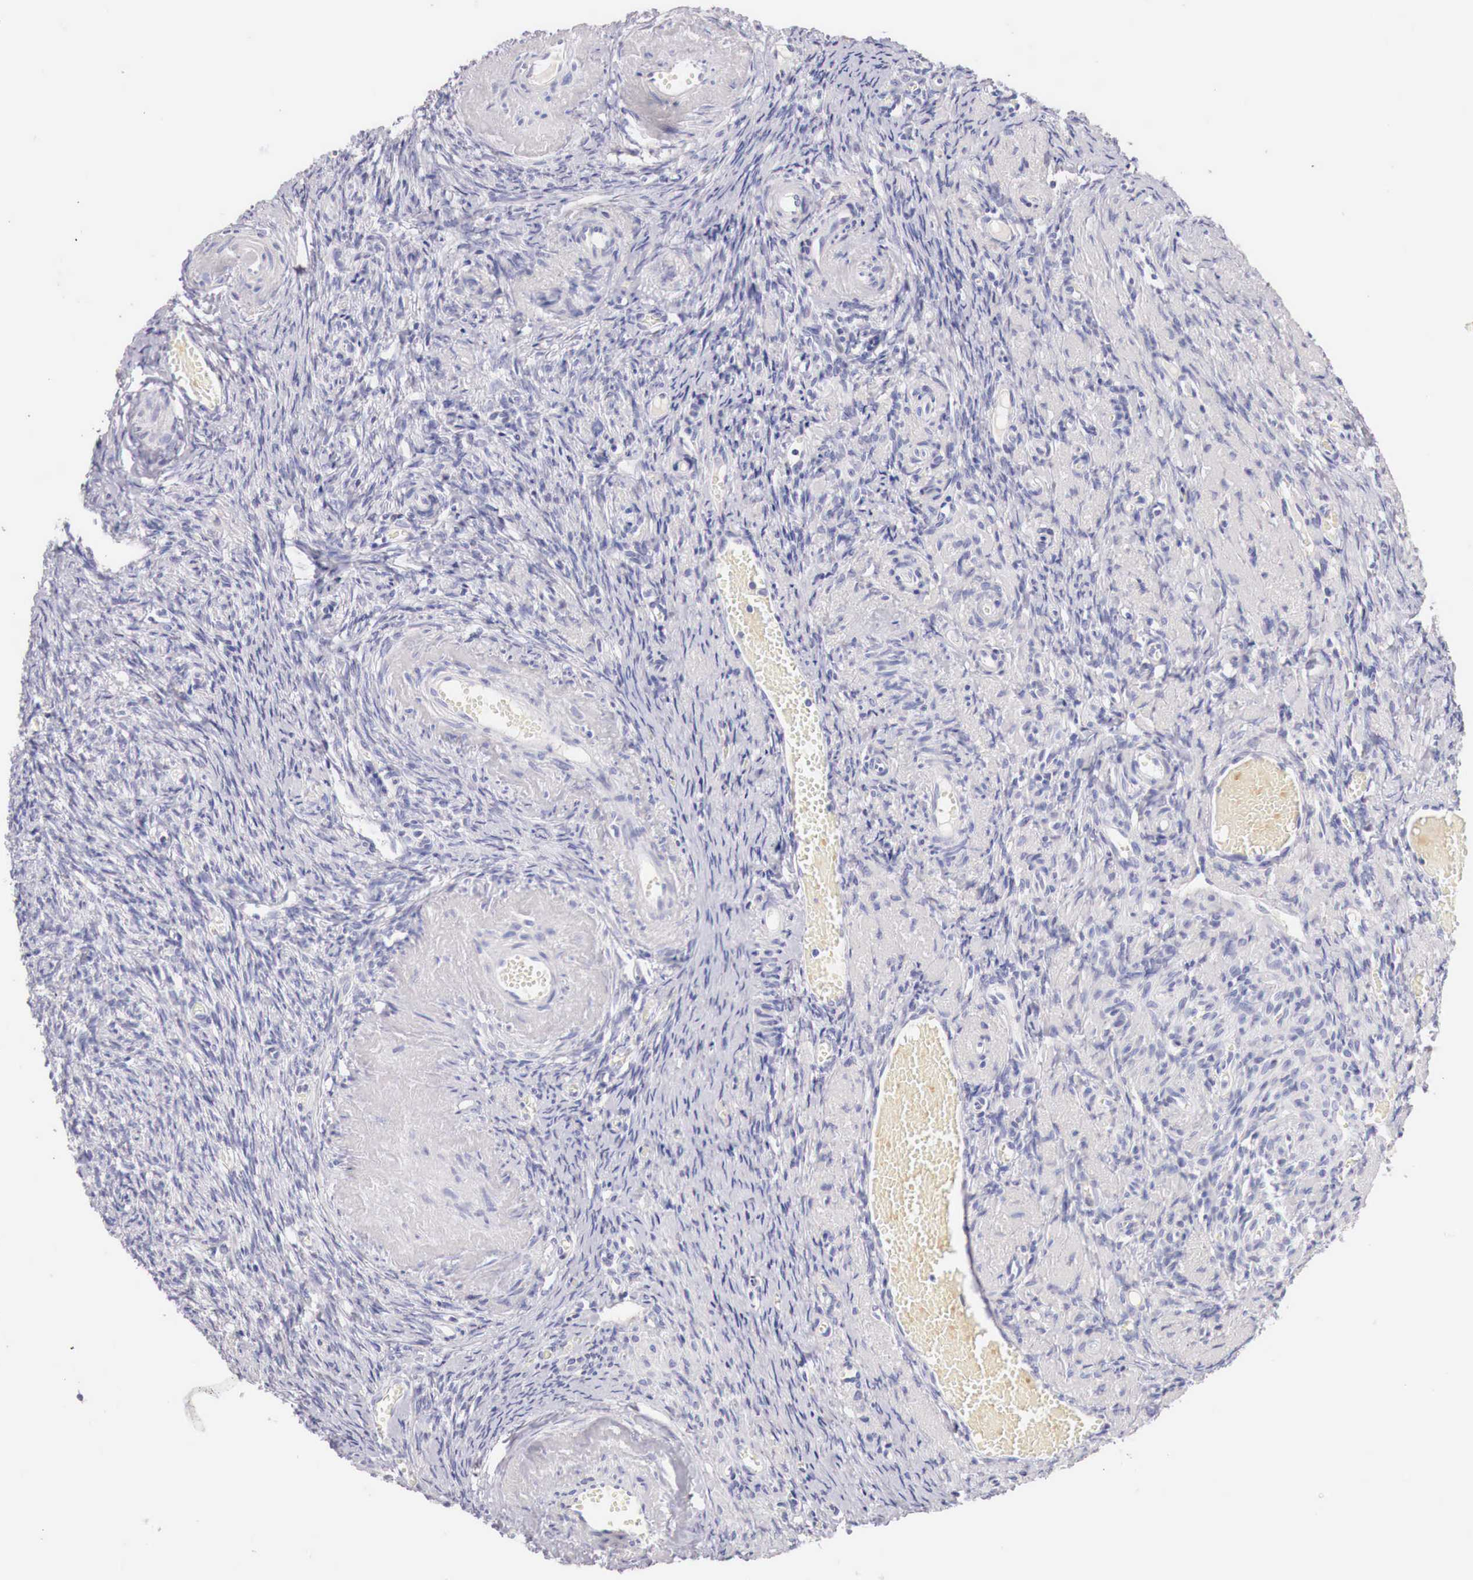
{"staining": {"intensity": "negative", "quantity": "none", "location": "none"}, "tissue": "ovary", "cell_type": "Ovarian stroma cells", "image_type": "normal", "snomed": [{"axis": "morphology", "description": "Normal tissue, NOS"}, {"axis": "topography", "description": "Ovary"}], "caption": "Ovary stained for a protein using IHC shows no expression ovarian stroma cells.", "gene": "ITIH6", "patient": {"sex": "female", "age": 63}}